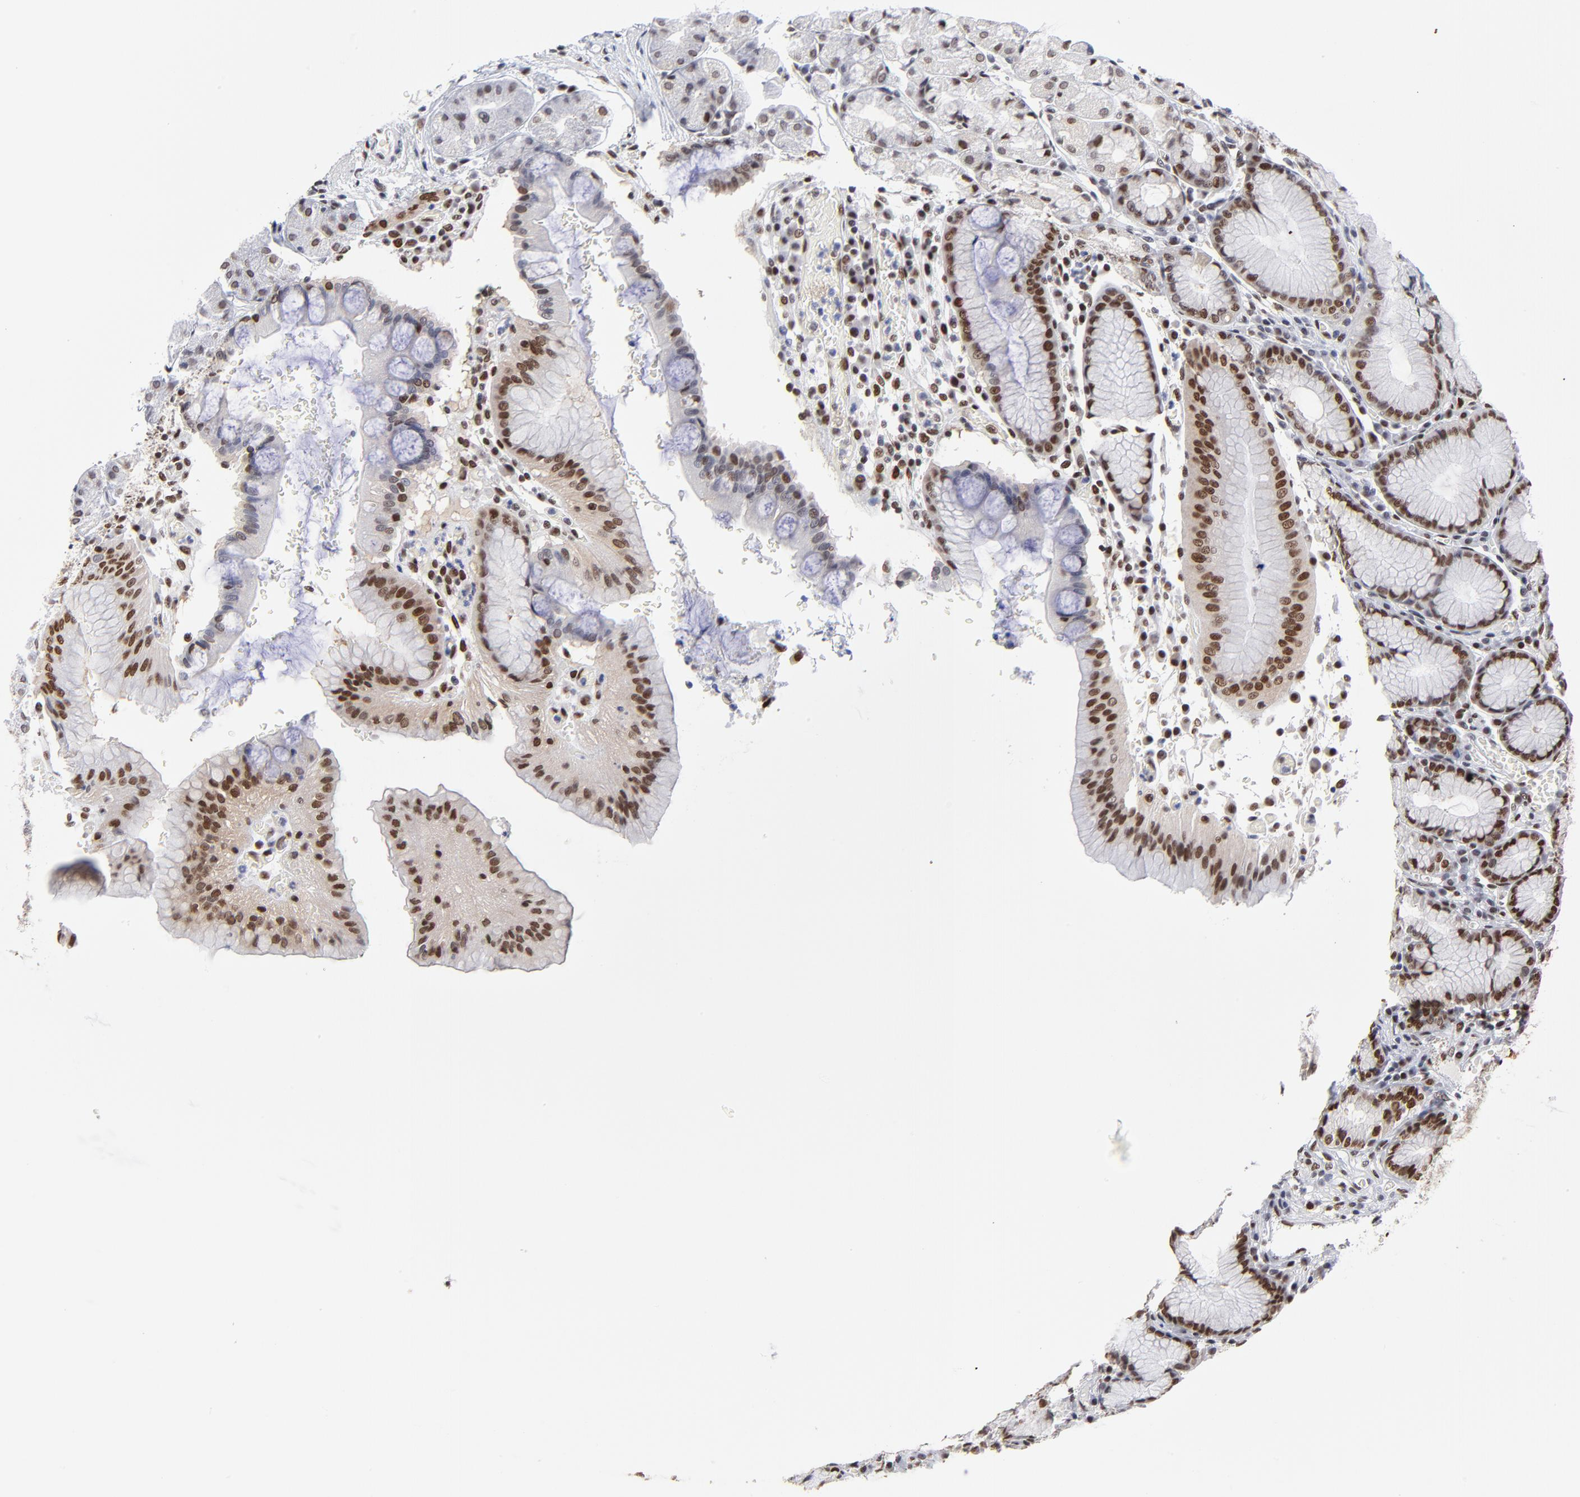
{"staining": {"intensity": "strong", "quantity": ">75%", "location": "nuclear"}, "tissue": "stomach", "cell_type": "Glandular cells", "image_type": "normal", "snomed": [{"axis": "morphology", "description": "Normal tissue, NOS"}, {"axis": "topography", "description": "Stomach, lower"}], "caption": "Strong nuclear protein expression is present in about >75% of glandular cells in stomach. Nuclei are stained in blue.", "gene": "ZMYM3", "patient": {"sex": "female", "age": 73}}